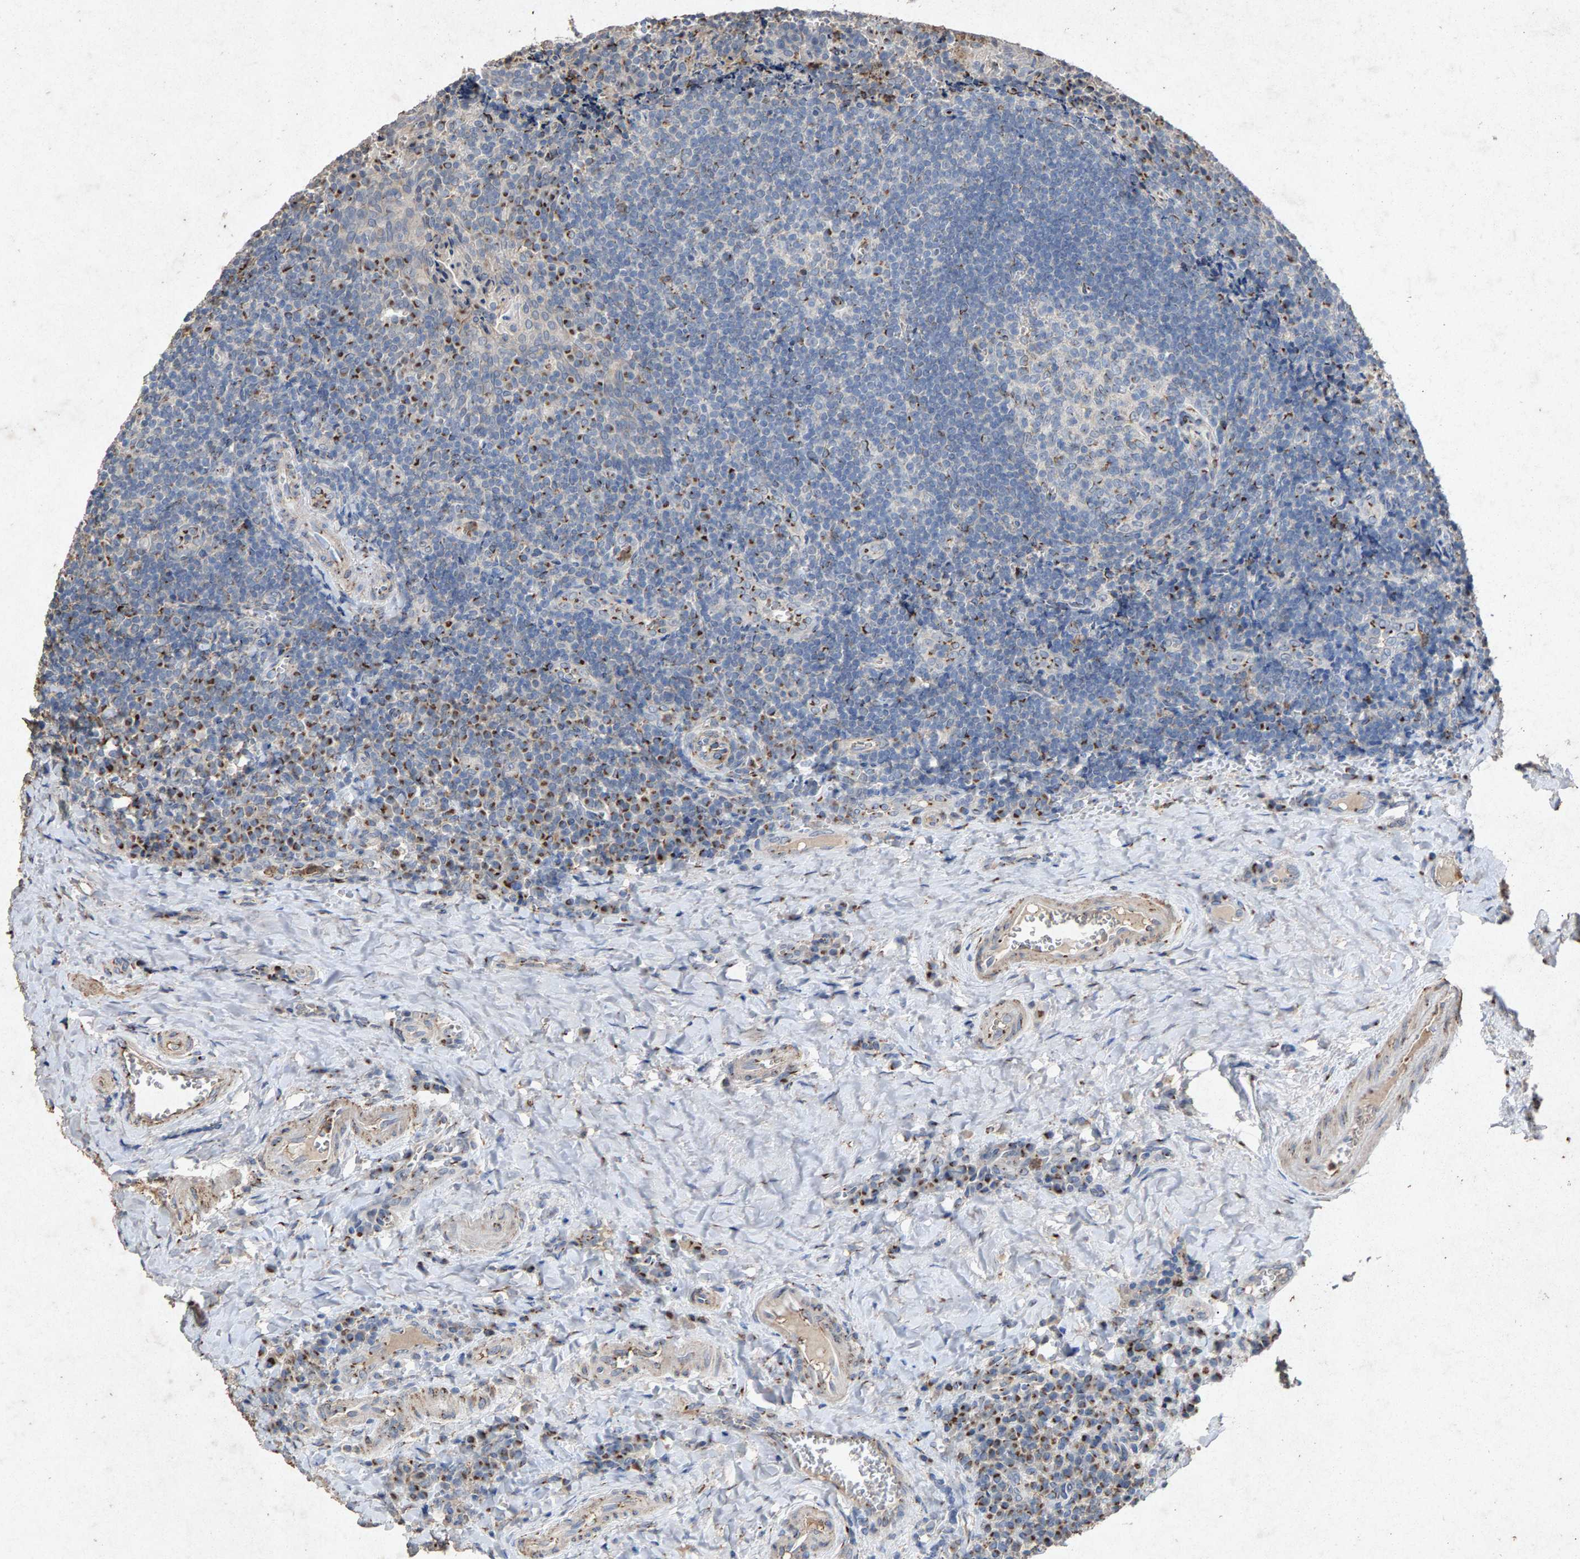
{"staining": {"intensity": "moderate", "quantity": "<25%", "location": "cytoplasmic/membranous"}, "tissue": "tonsil", "cell_type": "Germinal center cells", "image_type": "normal", "snomed": [{"axis": "morphology", "description": "Normal tissue, NOS"}, {"axis": "morphology", "description": "Inflammation, NOS"}, {"axis": "topography", "description": "Tonsil"}], "caption": "This micrograph displays immunohistochemistry staining of benign human tonsil, with low moderate cytoplasmic/membranous expression in about <25% of germinal center cells.", "gene": "MAN2A1", "patient": {"sex": "female", "age": 31}}